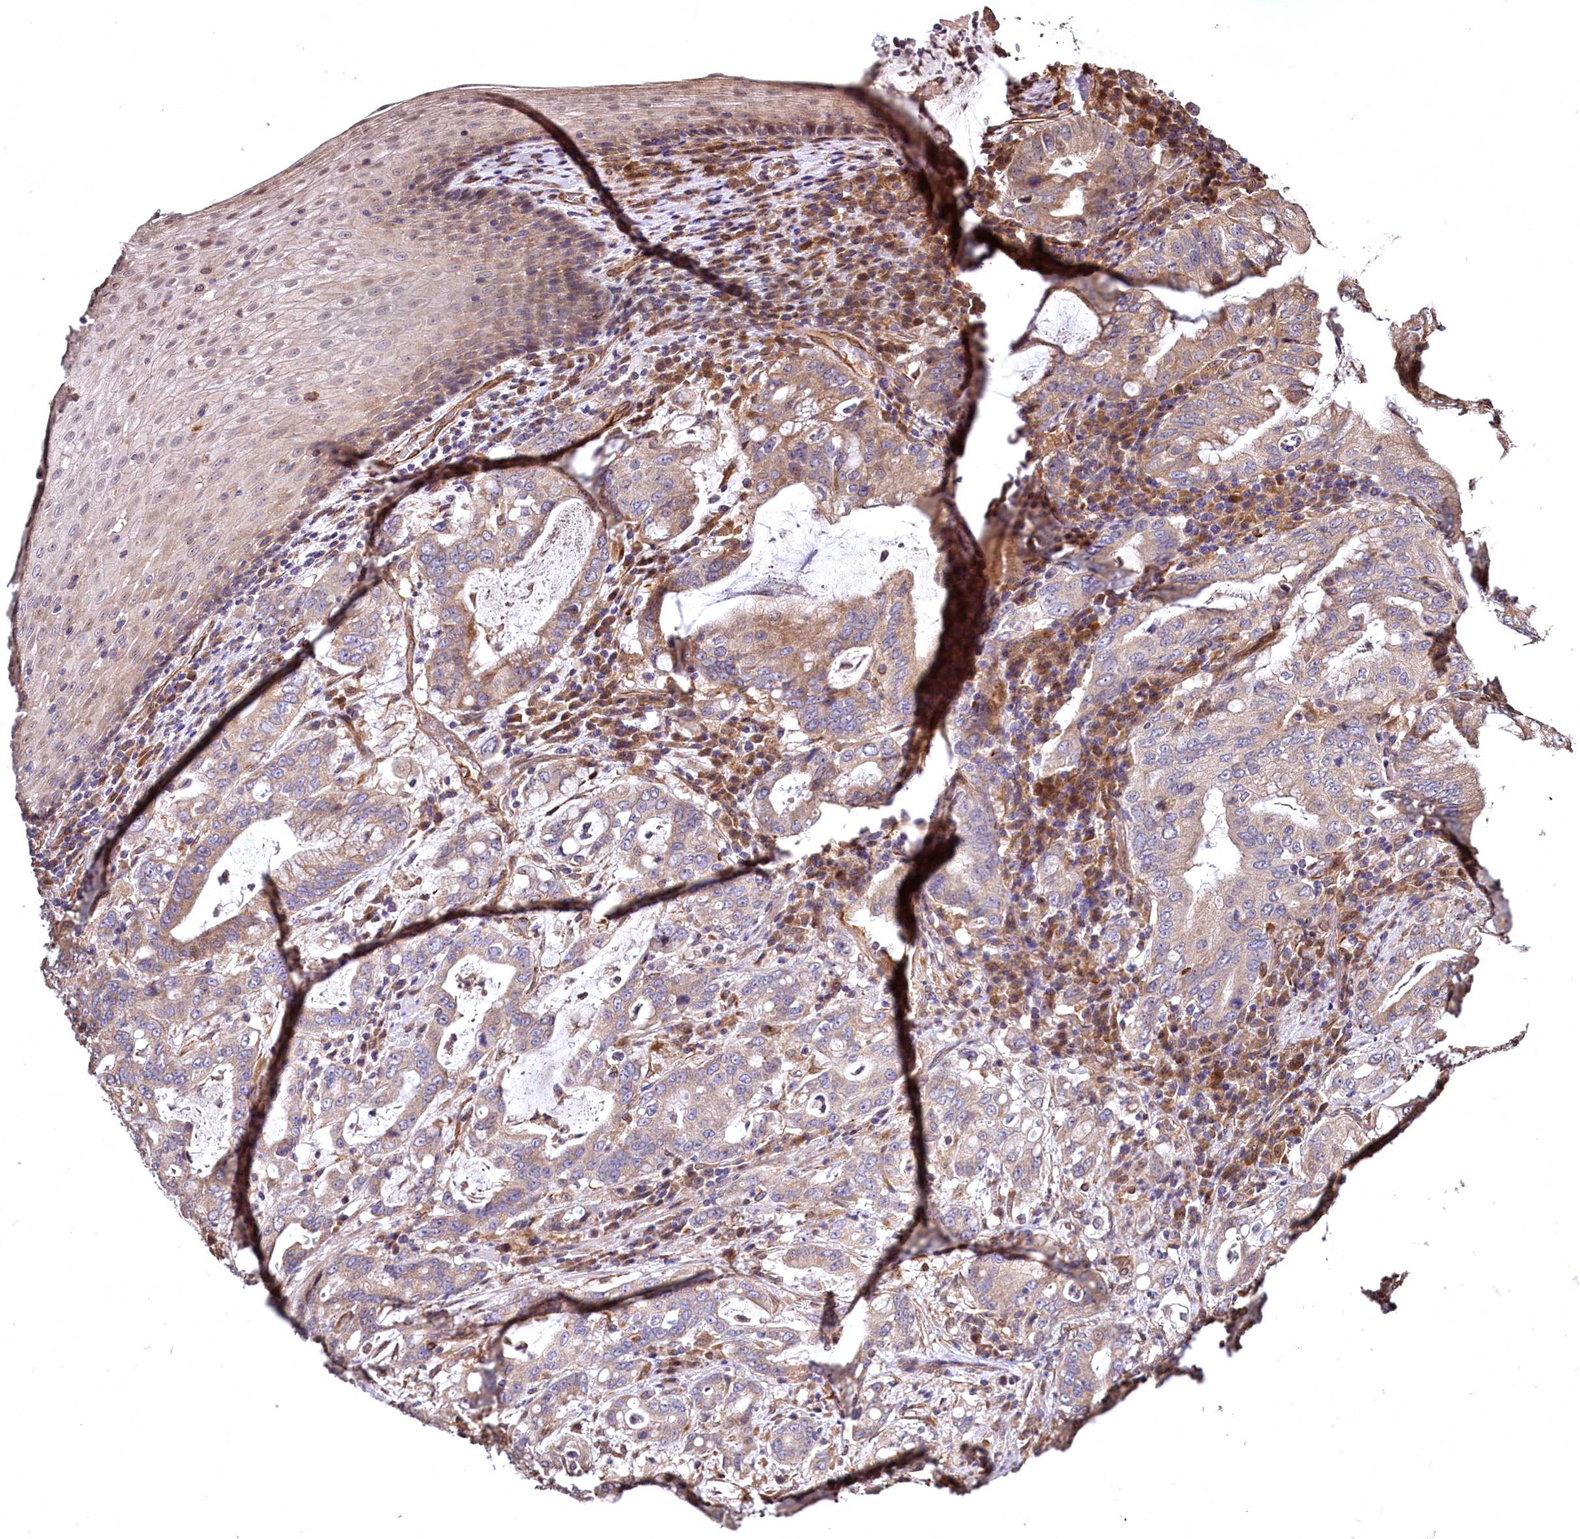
{"staining": {"intensity": "moderate", "quantity": "<25%", "location": "cytoplasmic/membranous"}, "tissue": "stomach cancer", "cell_type": "Tumor cells", "image_type": "cancer", "snomed": [{"axis": "morphology", "description": "Normal tissue, NOS"}, {"axis": "morphology", "description": "Adenocarcinoma, NOS"}, {"axis": "topography", "description": "Esophagus"}, {"axis": "topography", "description": "Stomach, upper"}, {"axis": "topography", "description": "Peripheral nerve tissue"}], "caption": "Protein staining exhibits moderate cytoplasmic/membranous expression in approximately <25% of tumor cells in stomach cancer (adenocarcinoma). (Brightfield microscopy of DAB IHC at high magnification).", "gene": "TBCEL", "patient": {"sex": "male", "age": 62}}